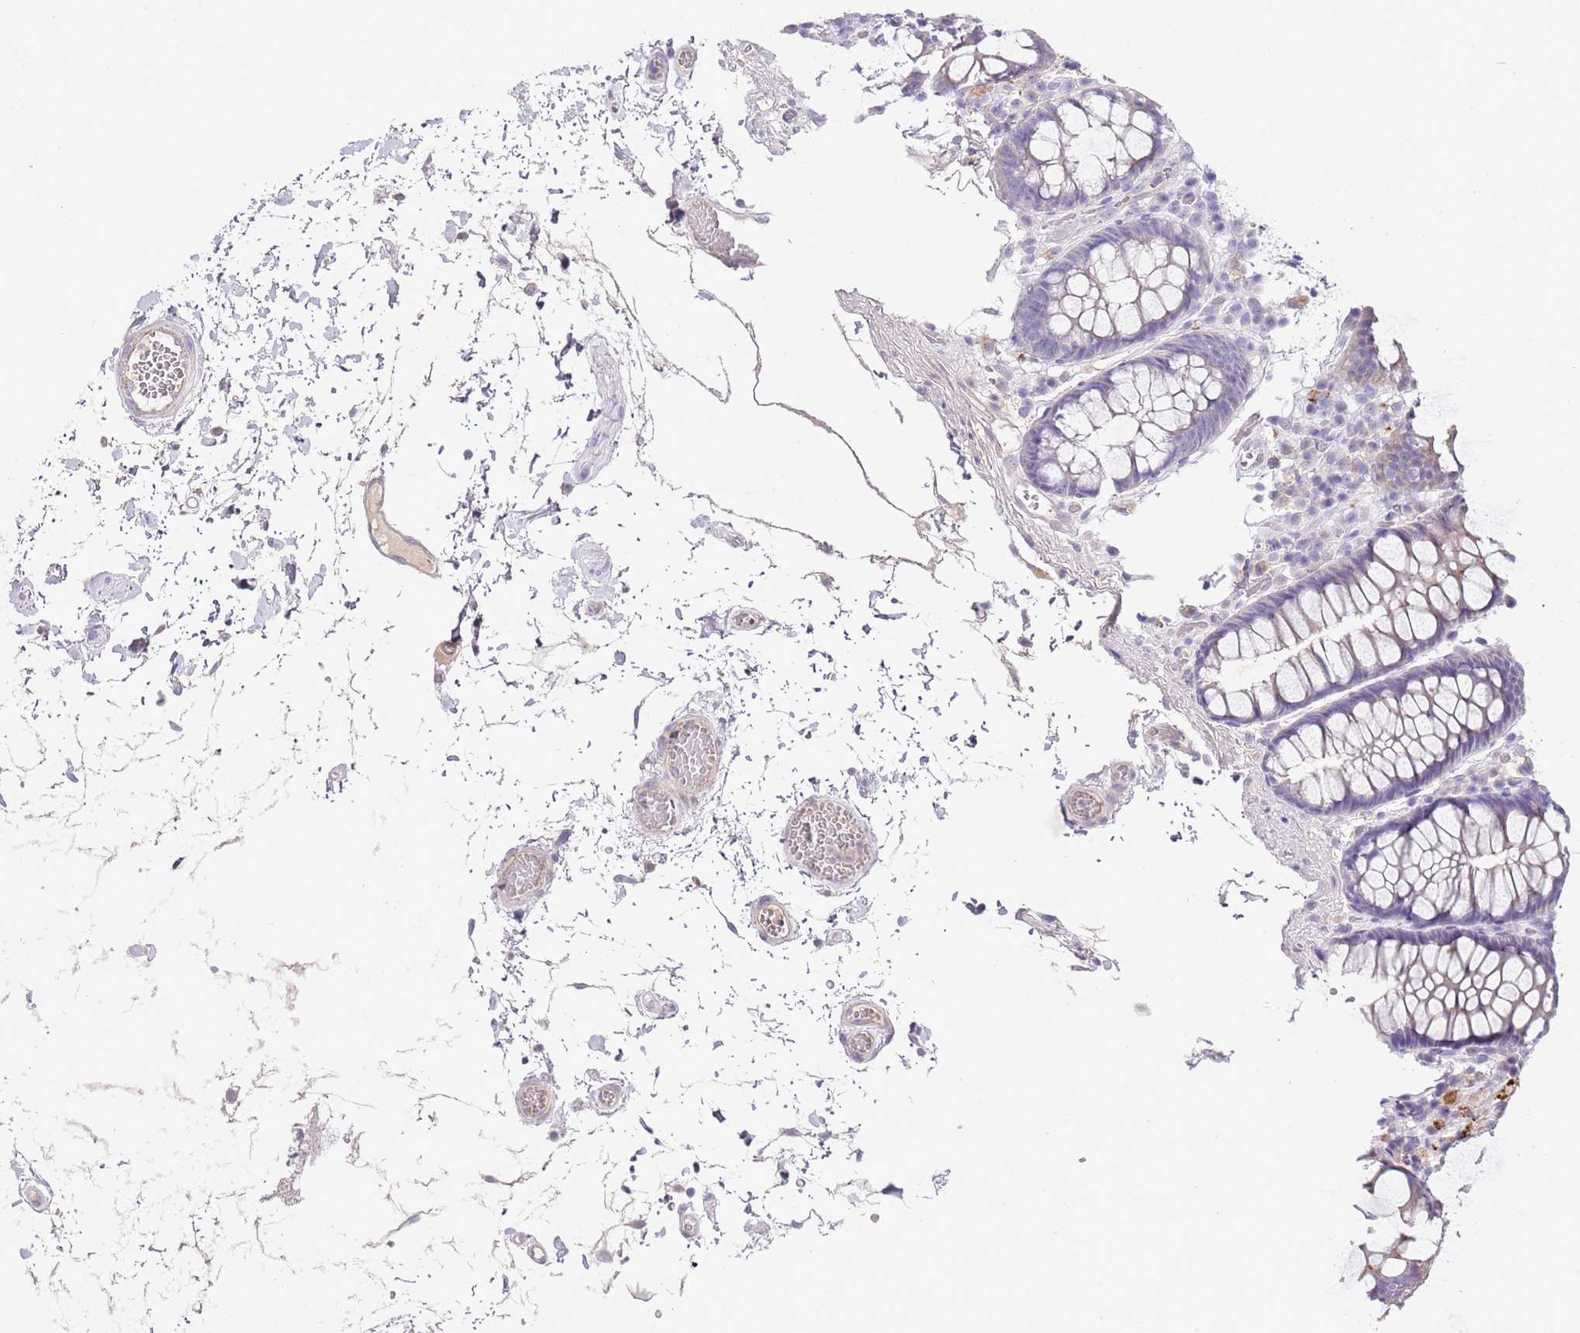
{"staining": {"intensity": "weak", "quantity": "<25%", "location": "cytoplasmic/membranous"}, "tissue": "colon", "cell_type": "Endothelial cells", "image_type": "normal", "snomed": [{"axis": "morphology", "description": "Normal tissue, NOS"}, {"axis": "topography", "description": "Colon"}], "caption": "IHC histopathology image of benign colon: human colon stained with DAB (3,3'-diaminobenzidine) shows no significant protein staining in endothelial cells.", "gene": "ABHD17A", "patient": {"sex": "male", "age": 84}}